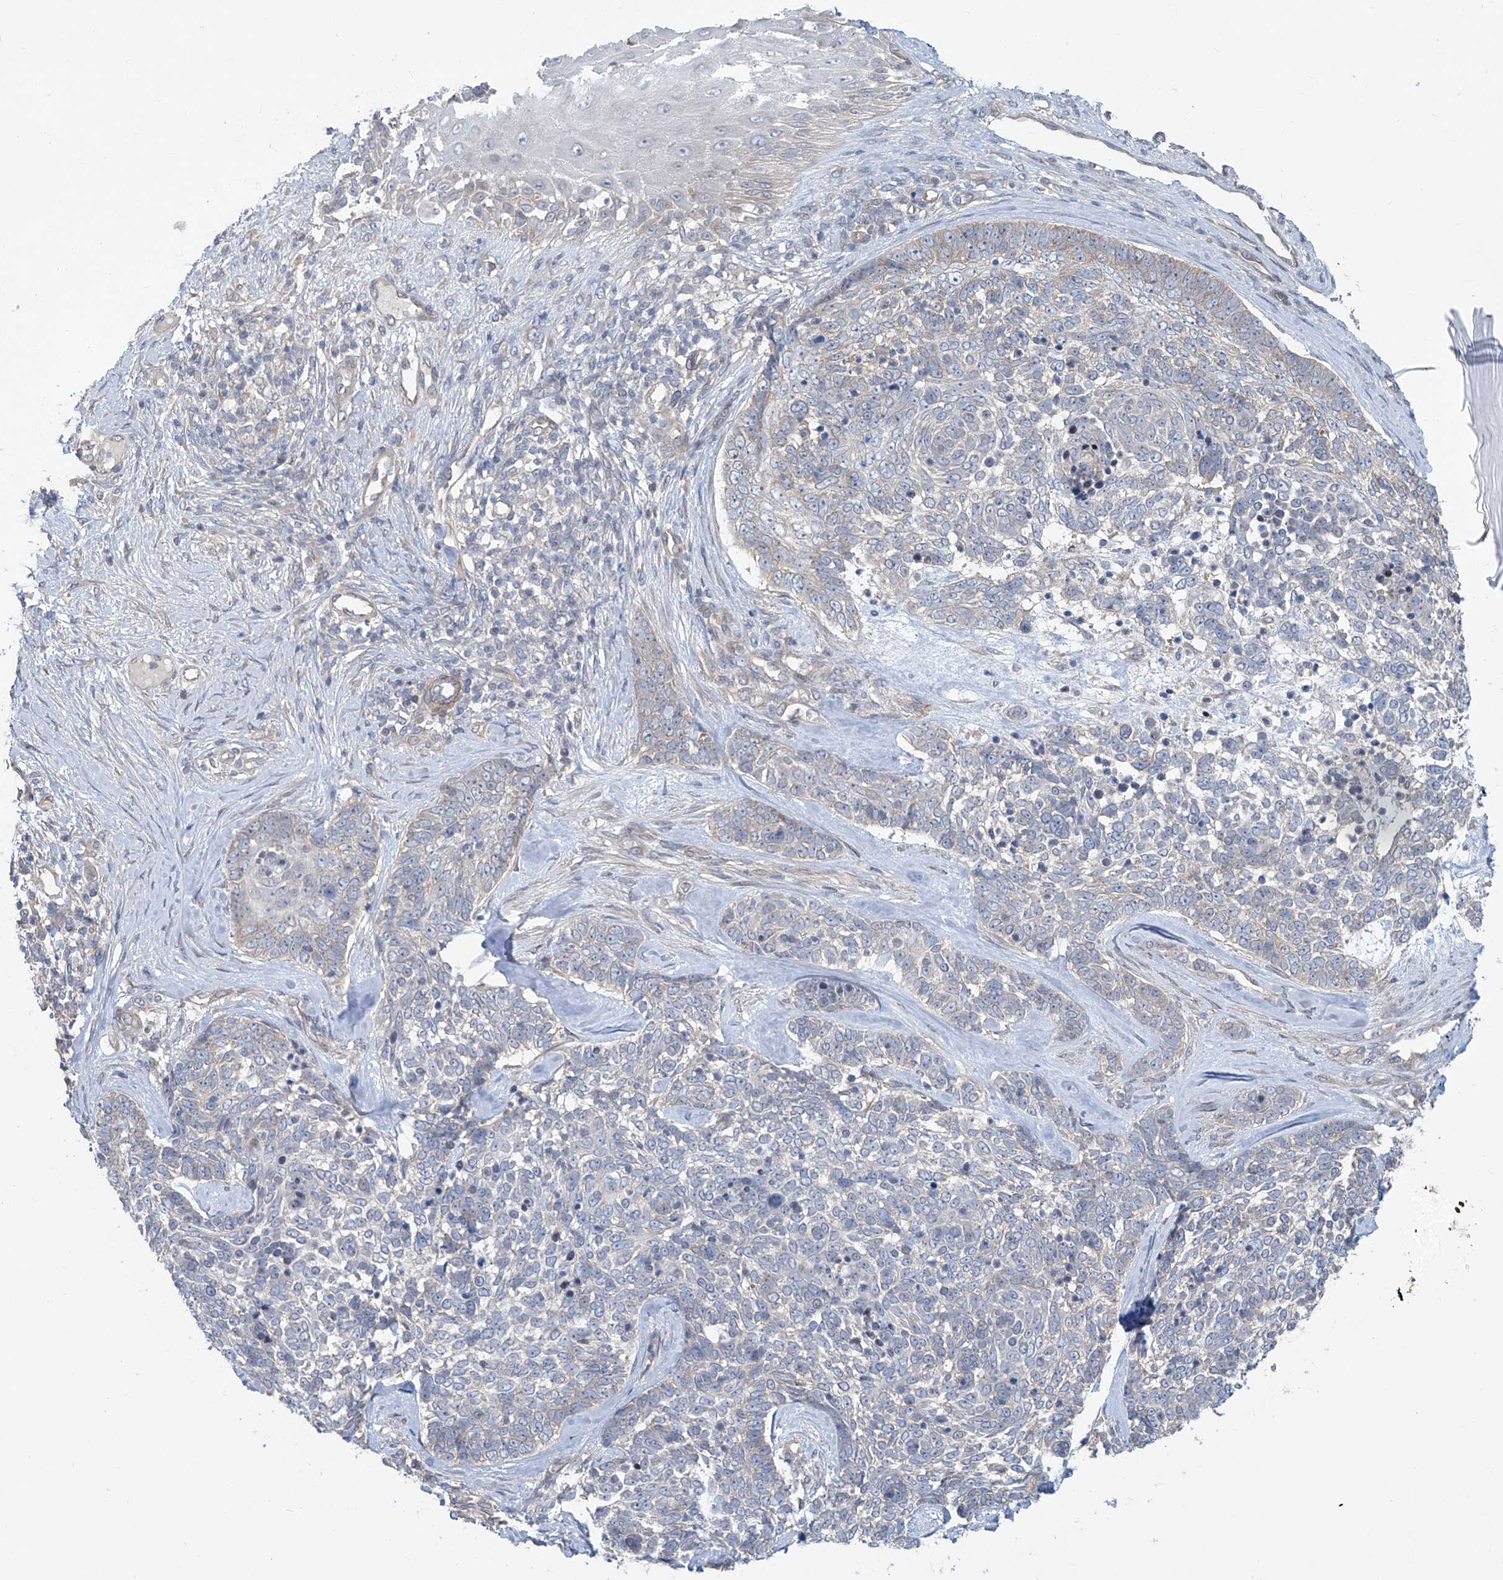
{"staining": {"intensity": "negative", "quantity": "none", "location": "none"}, "tissue": "skin cancer", "cell_type": "Tumor cells", "image_type": "cancer", "snomed": [{"axis": "morphology", "description": "Basal cell carcinoma"}, {"axis": "topography", "description": "Skin"}], "caption": "Immunohistochemistry image of neoplastic tissue: human skin cancer stained with DAB demonstrates no significant protein staining in tumor cells.", "gene": "KLC4", "patient": {"sex": "female", "age": 81}}